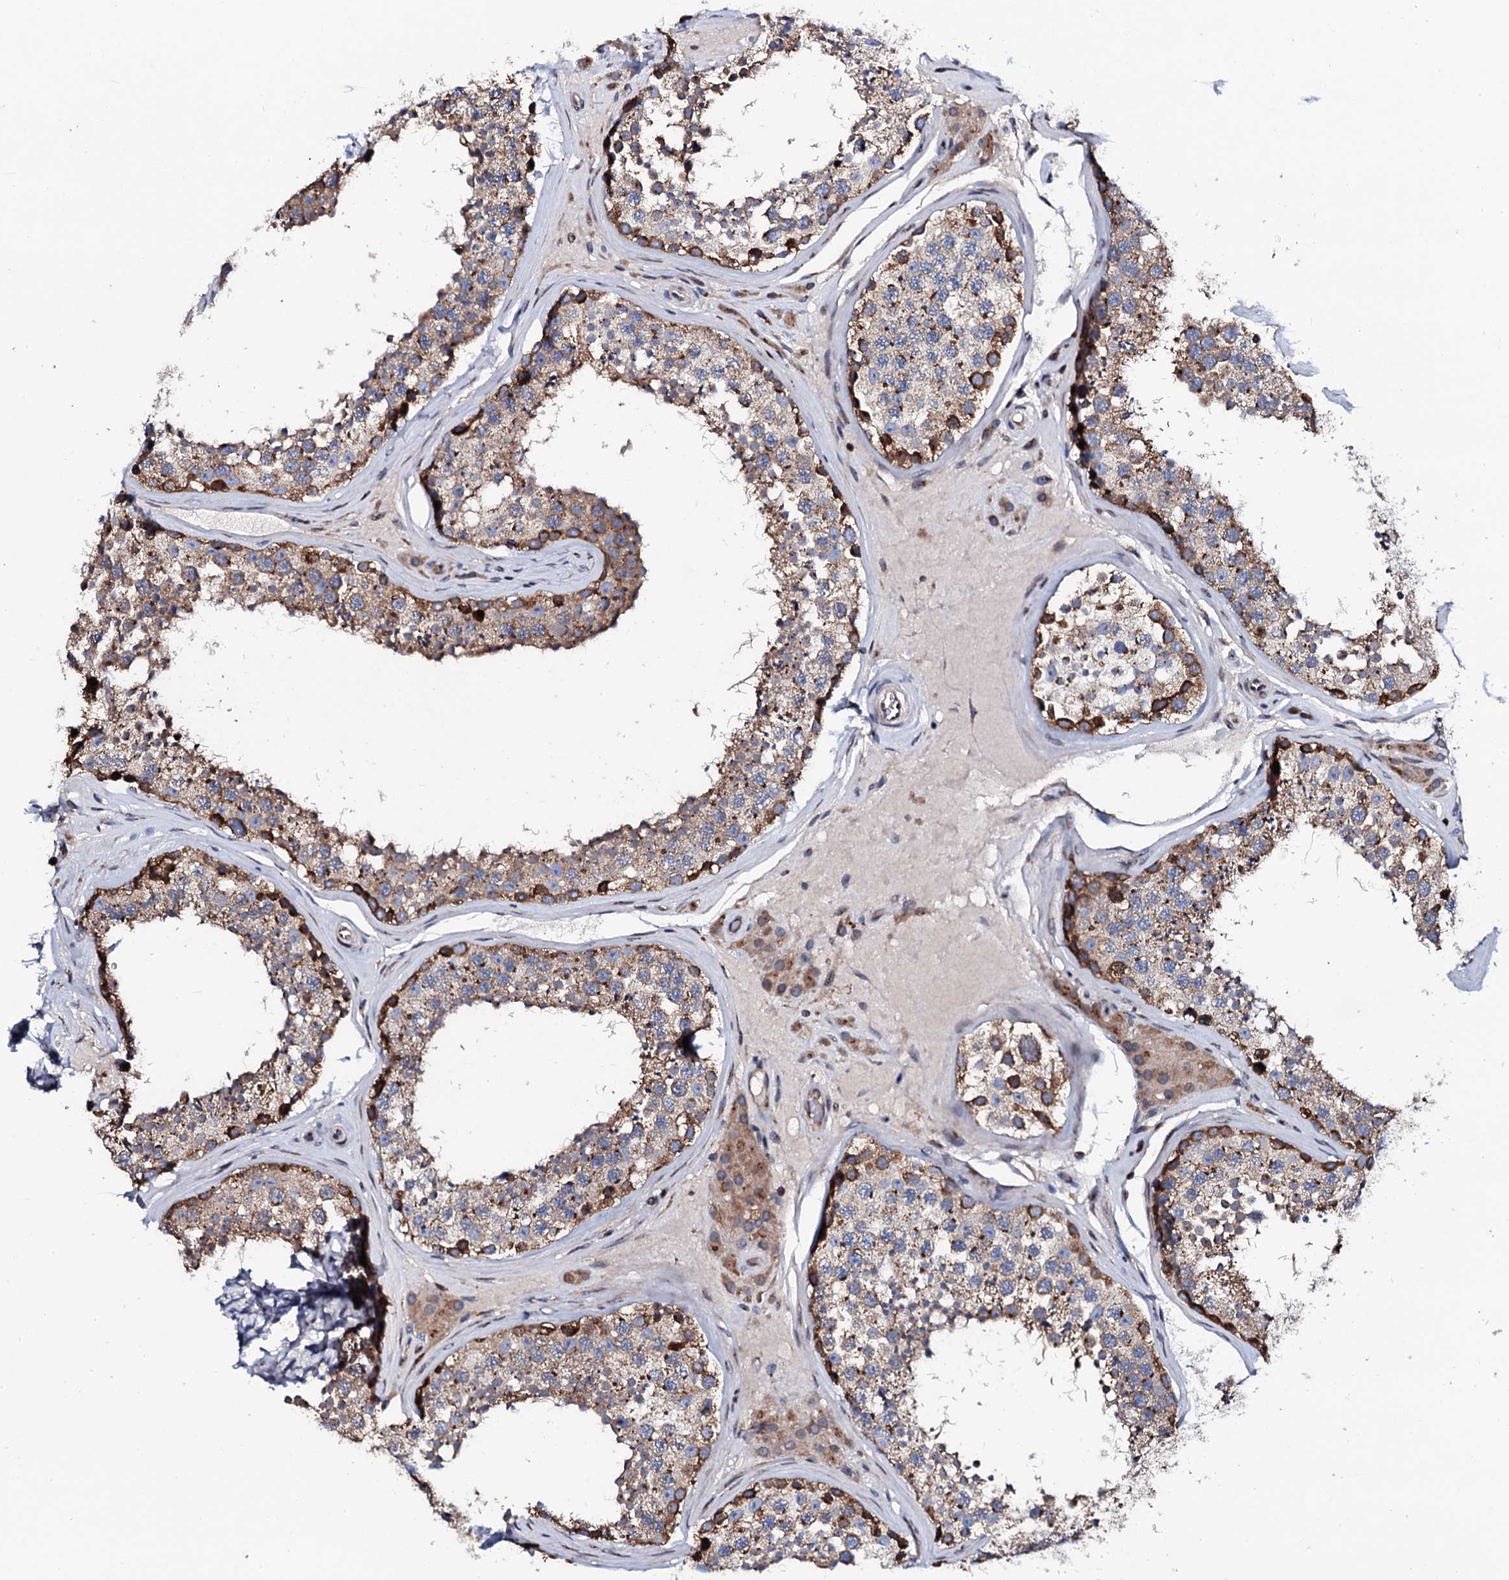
{"staining": {"intensity": "strong", "quantity": "25%-75%", "location": "cytoplasmic/membranous"}, "tissue": "testis", "cell_type": "Cells in seminiferous ducts", "image_type": "normal", "snomed": [{"axis": "morphology", "description": "Normal tissue, NOS"}, {"axis": "topography", "description": "Testis"}], "caption": "Normal testis was stained to show a protein in brown. There is high levels of strong cytoplasmic/membranous staining in about 25%-75% of cells in seminiferous ducts.", "gene": "PLET1", "patient": {"sex": "male", "age": 46}}